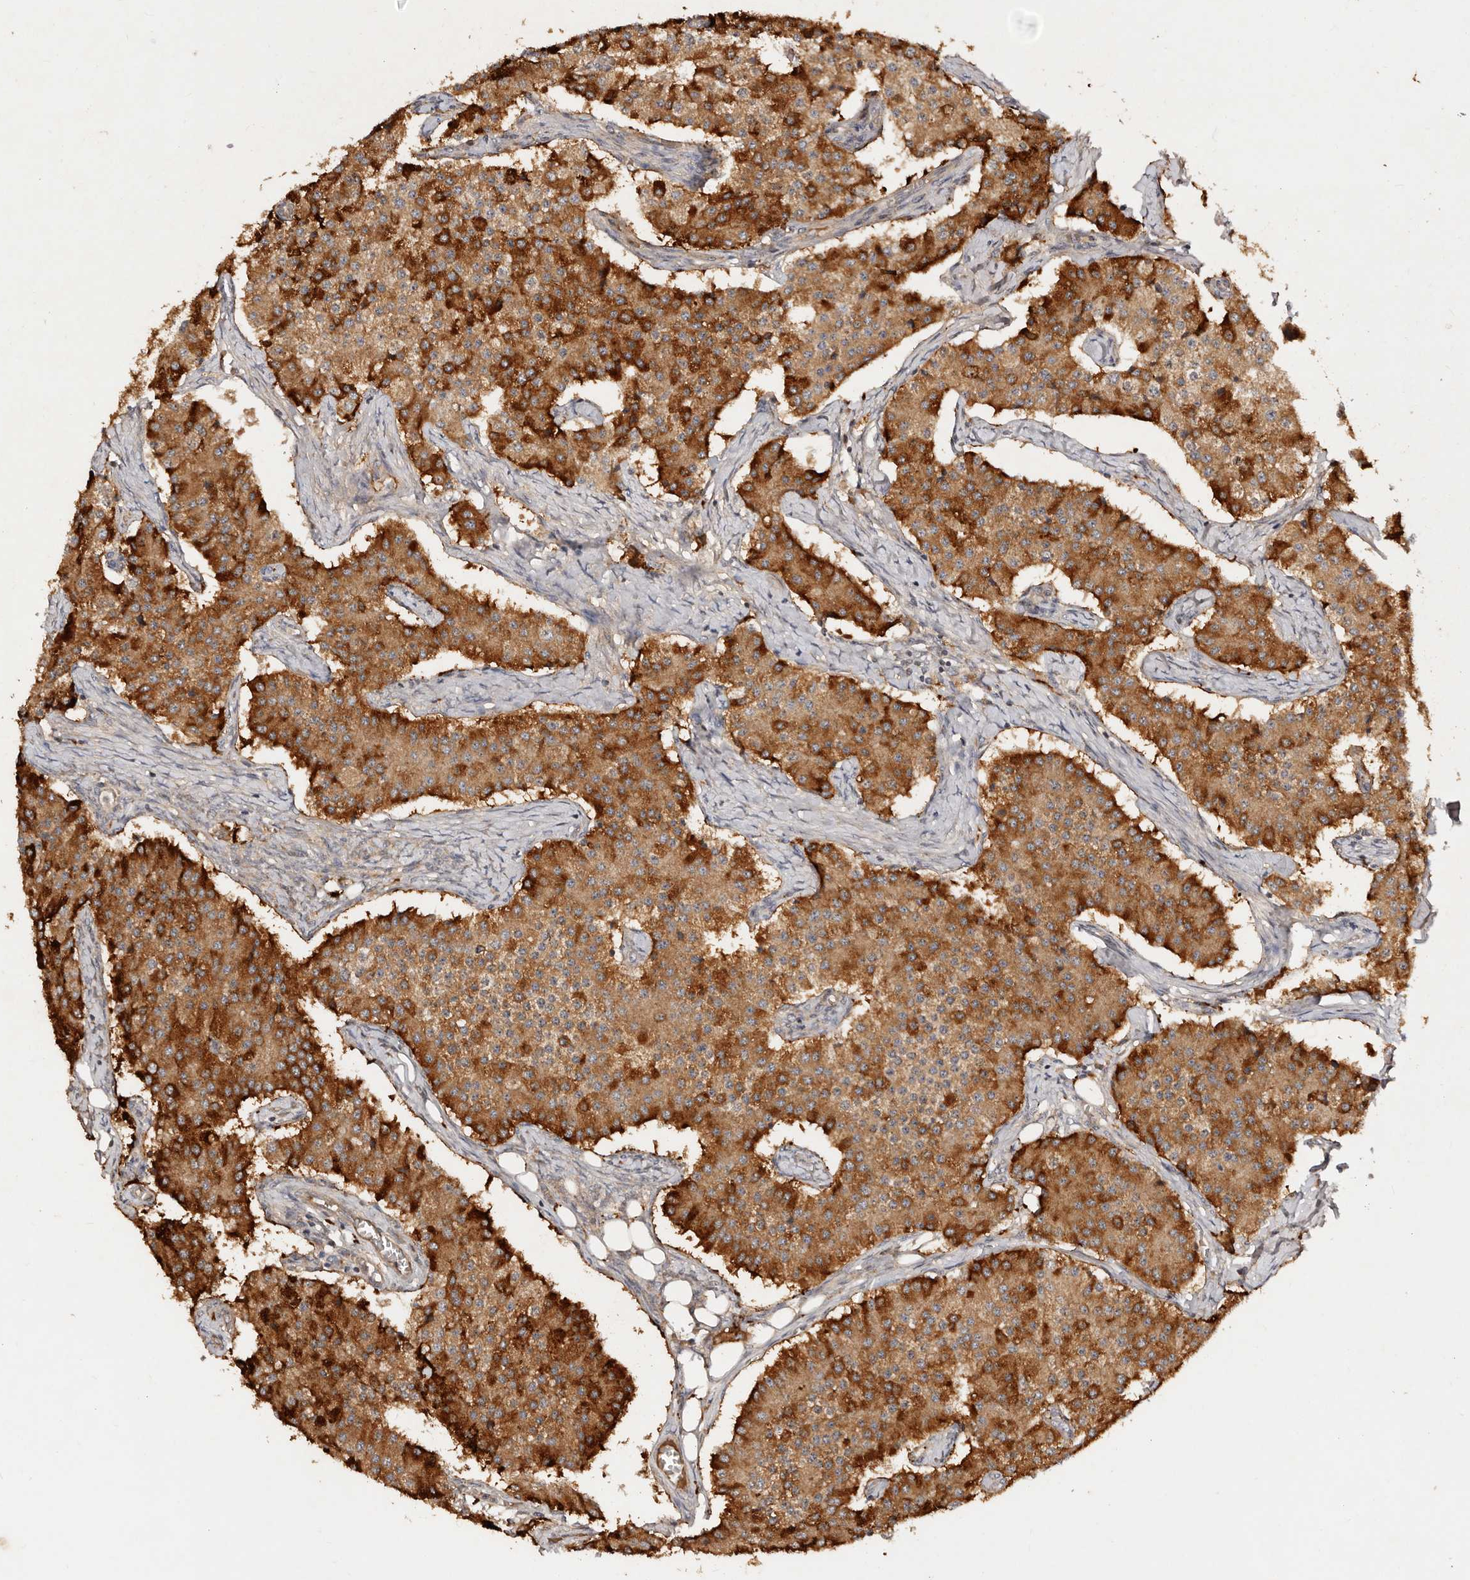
{"staining": {"intensity": "strong", "quantity": ">75%", "location": "cytoplasmic/membranous"}, "tissue": "carcinoid", "cell_type": "Tumor cells", "image_type": "cancer", "snomed": [{"axis": "morphology", "description": "Carcinoid, malignant, NOS"}, {"axis": "topography", "description": "Colon"}], "caption": "This image displays carcinoid (malignant) stained with immunohistochemistry (IHC) to label a protein in brown. The cytoplasmic/membranous of tumor cells show strong positivity for the protein. Nuclei are counter-stained blue.", "gene": "DENND11", "patient": {"sex": "female", "age": 52}}